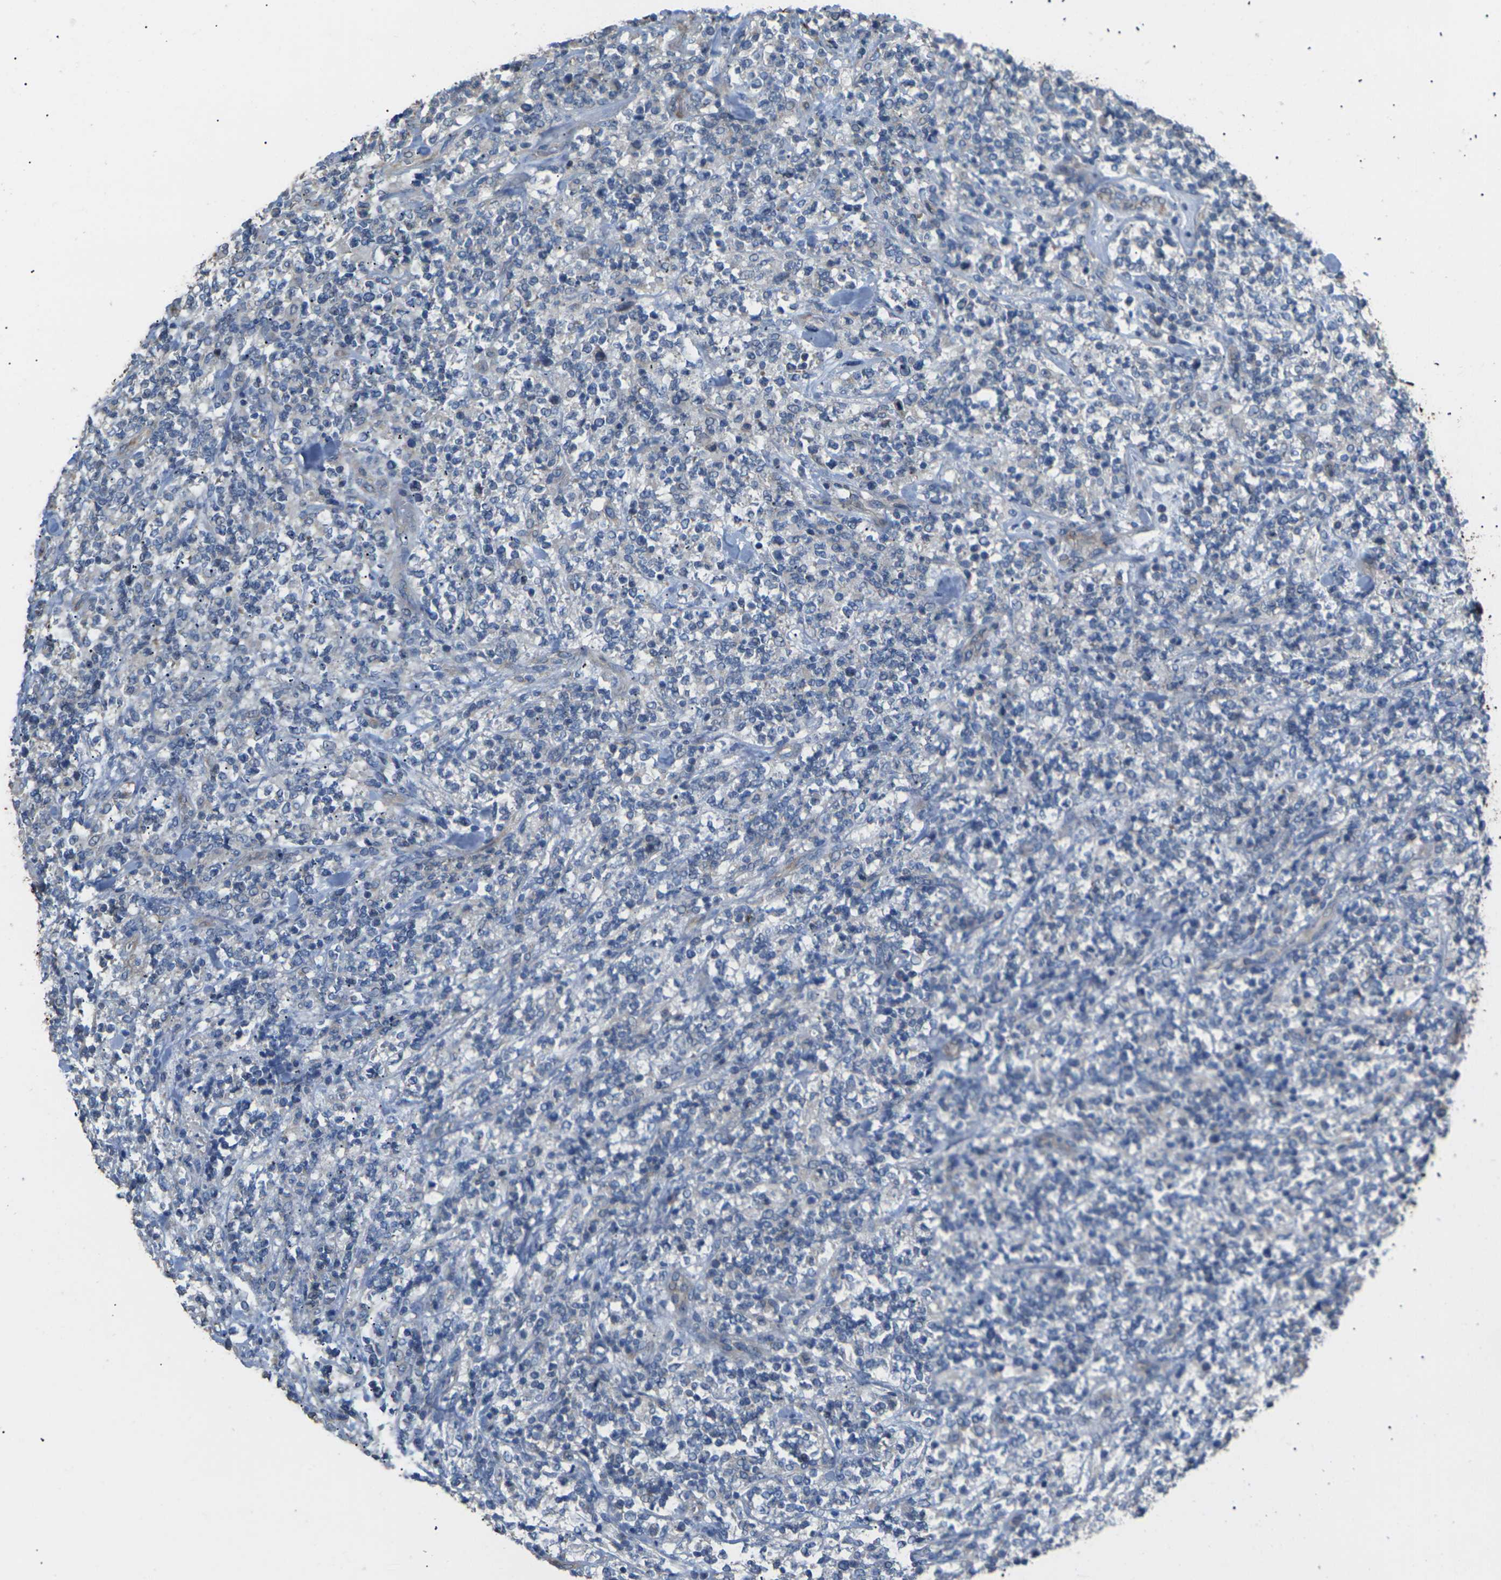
{"staining": {"intensity": "negative", "quantity": "none", "location": "none"}, "tissue": "lymphoma", "cell_type": "Tumor cells", "image_type": "cancer", "snomed": [{"axis": "morphology", "description": "Malignant lymphoma, non-Hodgkin's type, High grade"}, {"axis": "topography", "description": "Soft tissue"}], "caption": "Immunohistochemistry (IHC) micrograph of human high-grade malignant lymphoma, non-Hodgkin's type stained for a protein (brown), which demonstrates no expression in tumor cells. The staining is performed using DAB brown chromogen with nuclei counter-stained in using hematoxylin.", "gene": "KLHDC8B", "patient": {"sex": "male", "age": 18}}